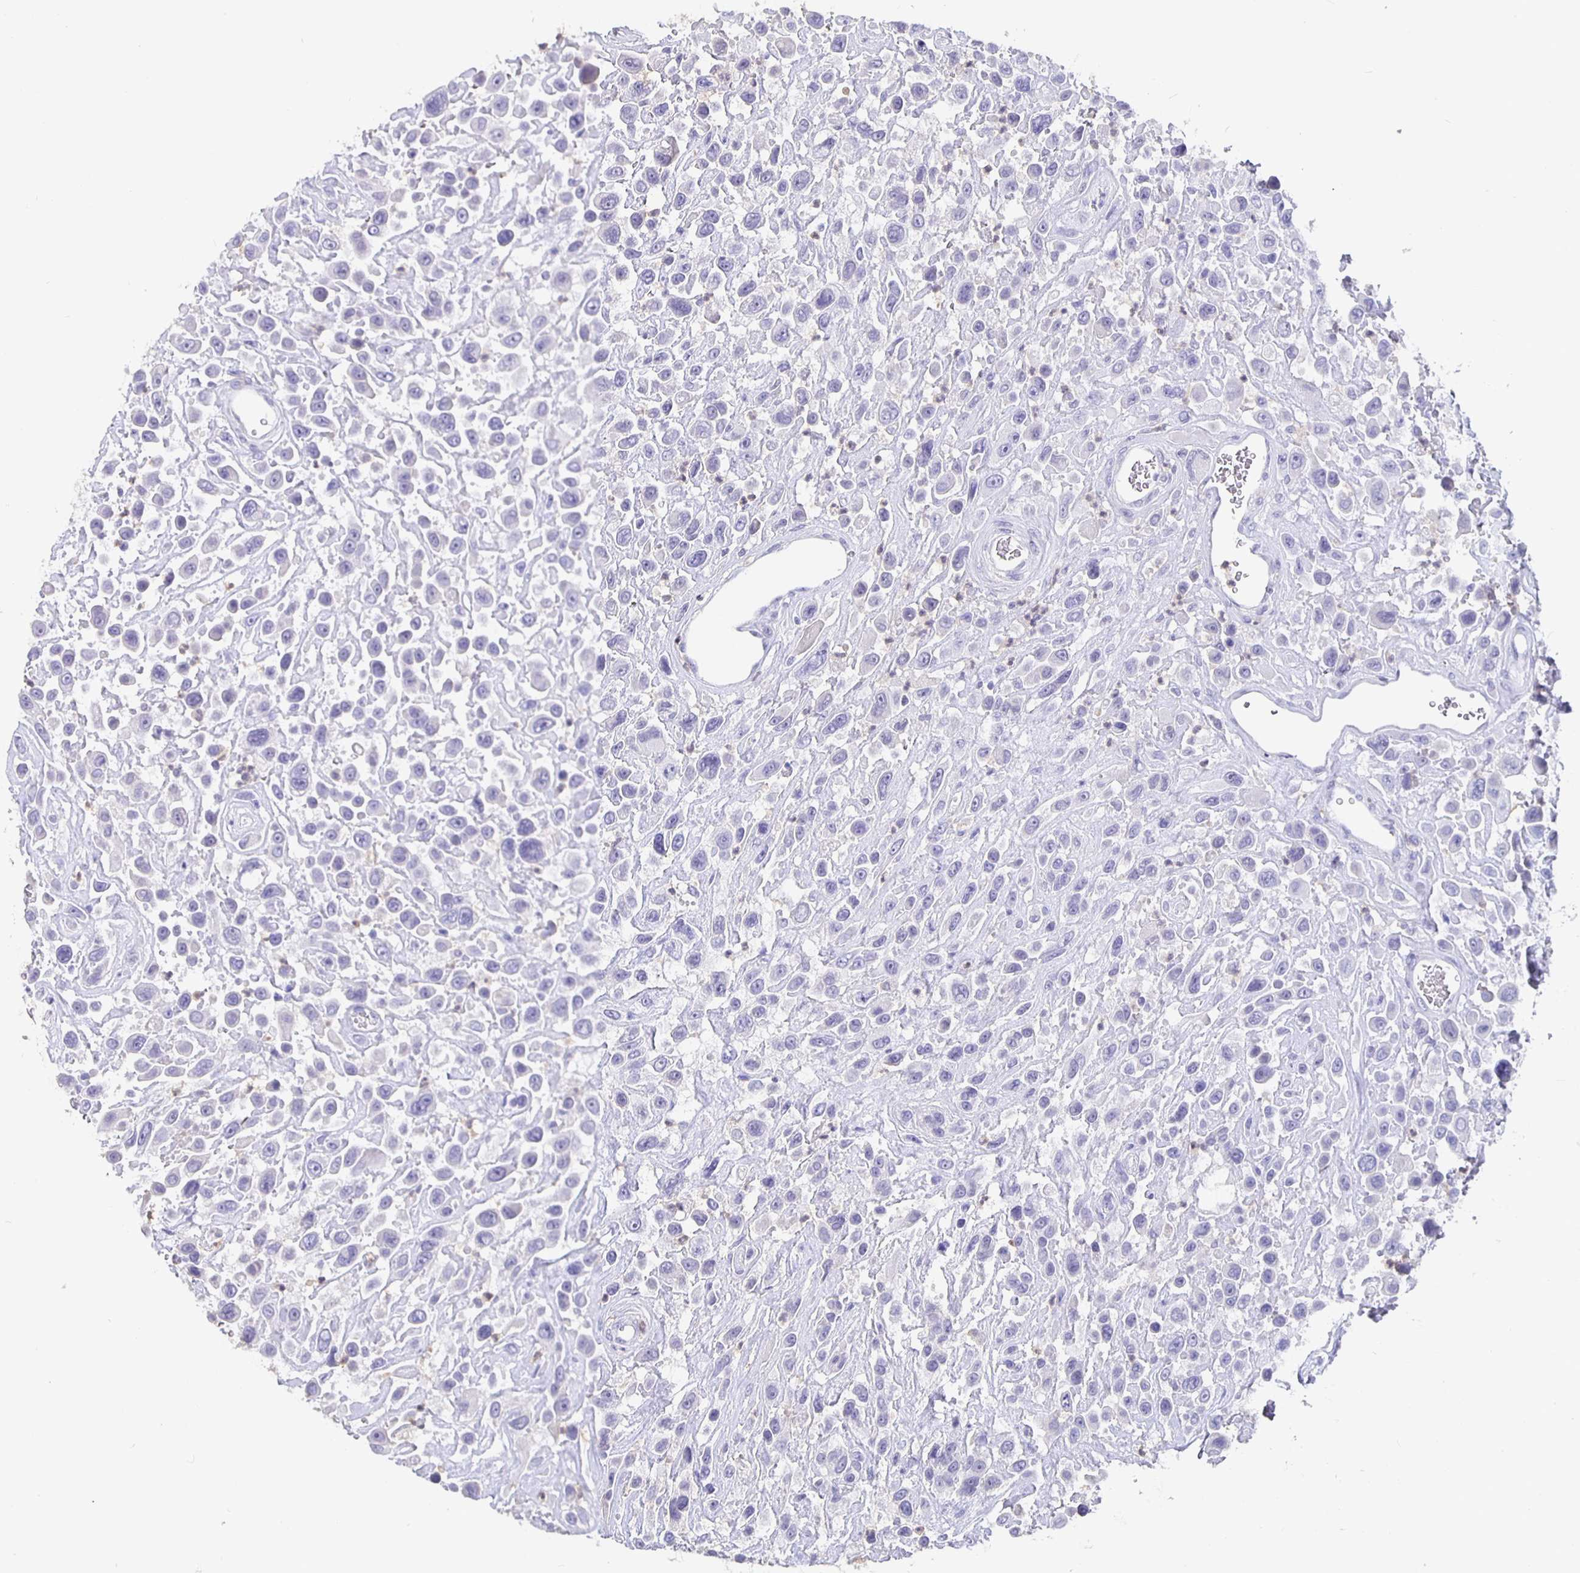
{"staining": {"intensity": "negative", "quantity": "none", "location": "none"}, "tissue": "urothelial cancer", "cell_type": "Tumor cells", "image_type": "cancer", "snomed": [{"axis": "morphology", "description": "Urothelial carcinoma, High grade"}, {"axis": "topography", "description": "Urinary bladder"}], "caption": "IHC of human high-grade urothelial carcinoma displays no staining in tumor cells. Brightfield microscopy of IHC stained with DAB (brown) and hematoxylin (blue), captured at high magnification.", "gene": "GPX4", "patient": {"sex": "male", "age": 53}}